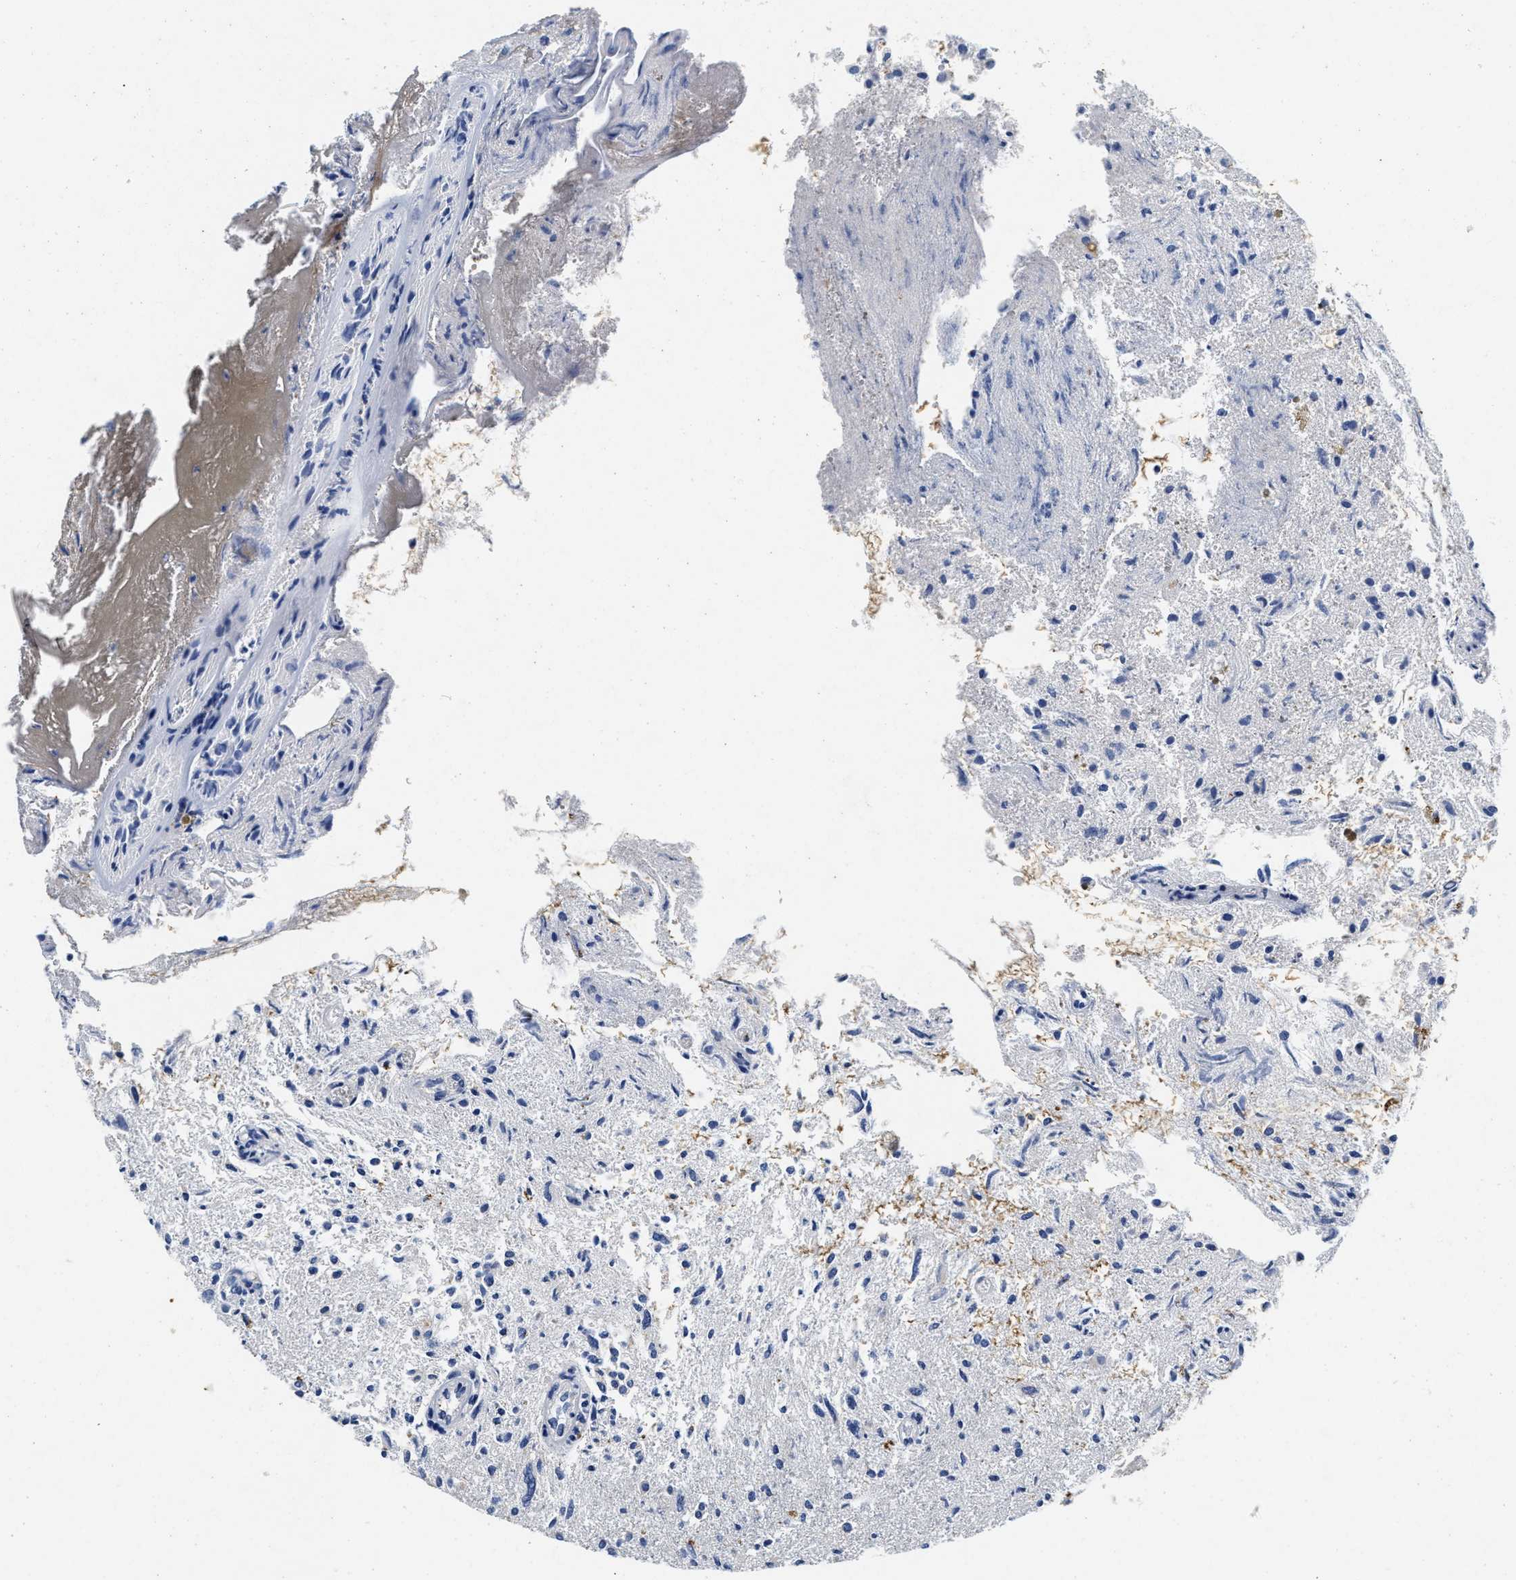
{"staining": {"intensity": "negative", "quantity": "none", "location": "none"}, "tissue": "glioma", "cell_type": "Tumor cells", "image_type": "cancer", "snomed": [{"axis": "morphology", "description": "Glioma, malignant, High grade"}, {"axis": "topography", "description": "Brain"}], "caption": "Tumor cells are negative for brown protein staining in high-grade glioma (malignant). (Stains: DAB IHC with hematoxylin counter stain, Microscopy: brightfield microscopy at high magnification).", "gene": "LAD1", "patient": {"sex": "female", "age": 59}}